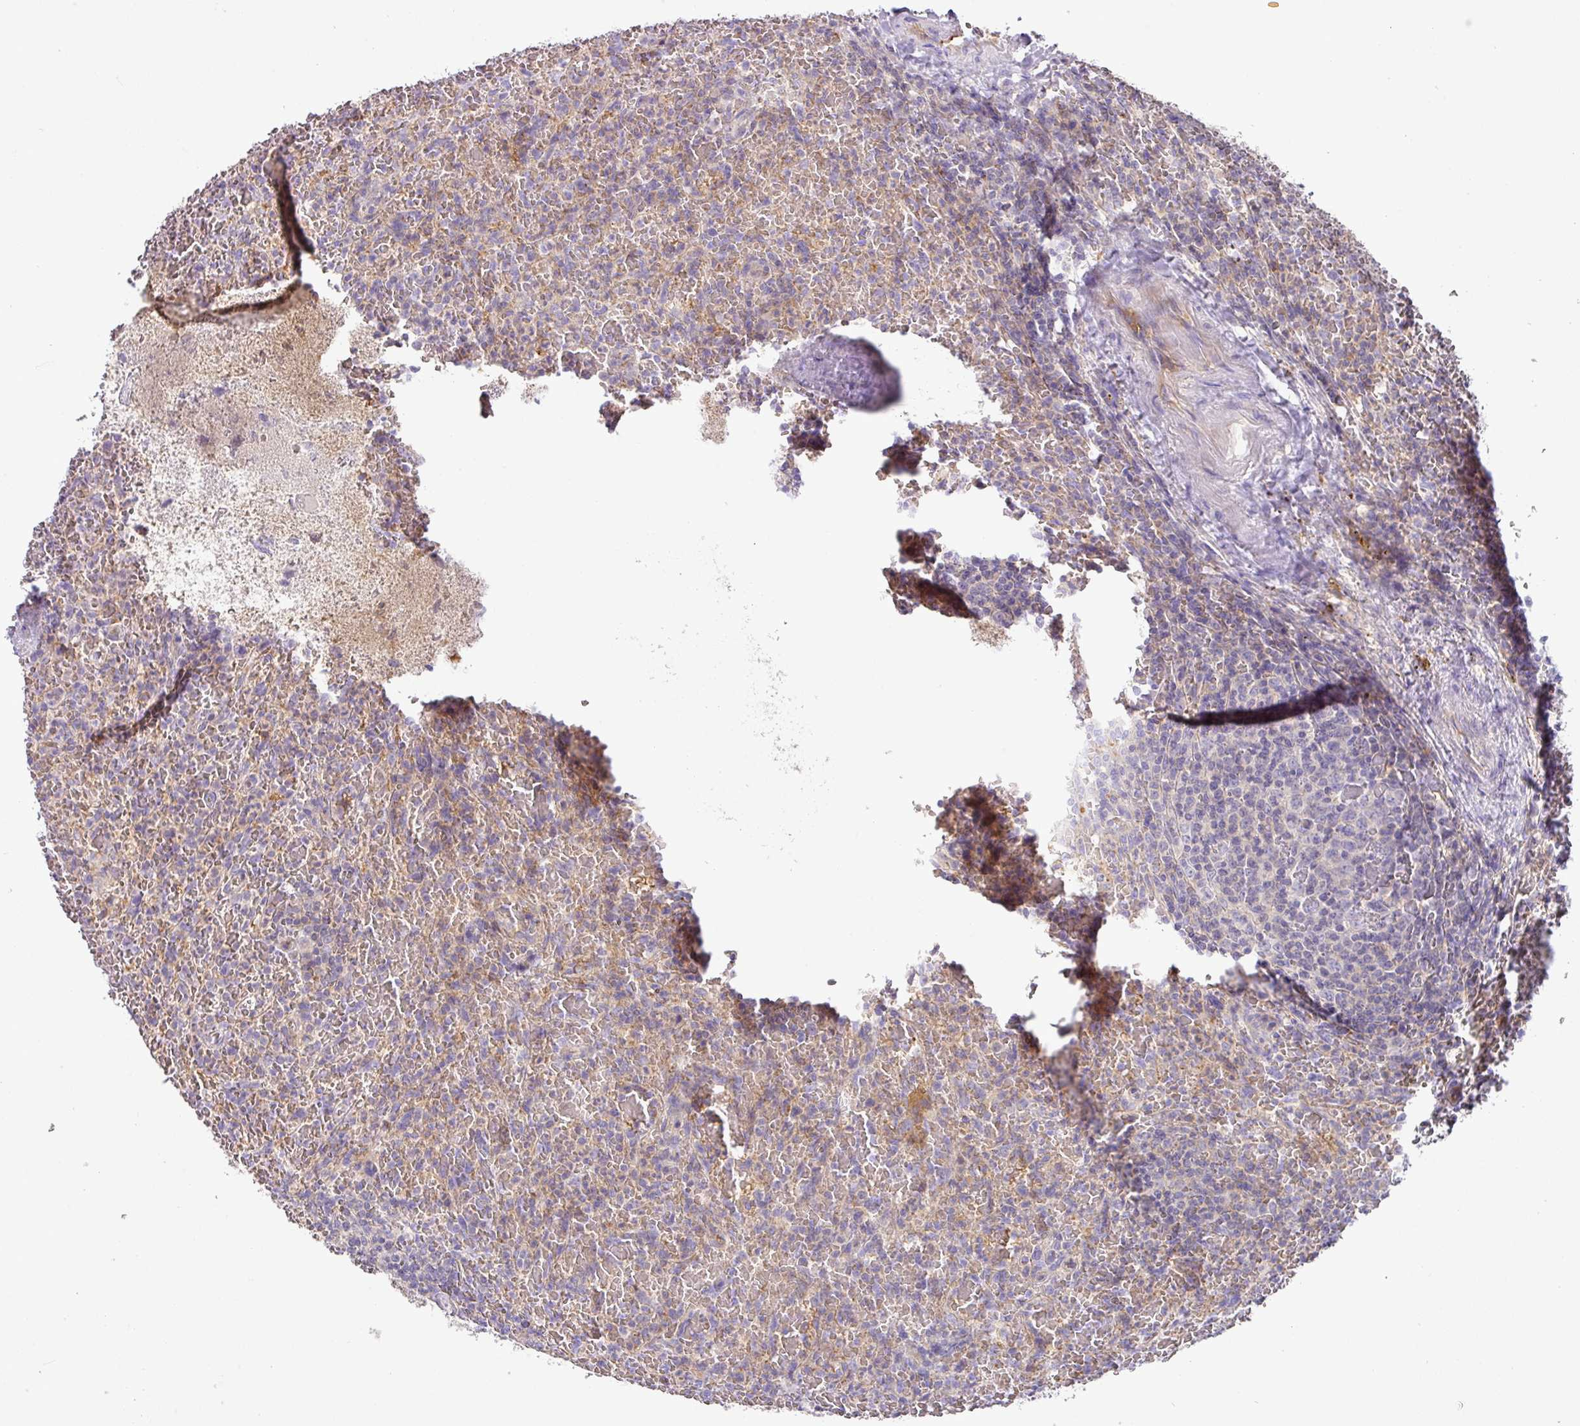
{"staining": {"intensity": "negative", "quantity": "none", "location": "none"}, "tissue": "lymphoma", "cell_type": "Tumor cells", "image_type": "cancer", "snomed": [{"axis": "morphology", "description": "Malignant lymphoma, non-Hodgkin's type, Low grade"}, {"axis": "topography", "description": "Spleen"}], "caption": "The micrograph exhibits no staining of tumor cells in malignant lymphoma, non-Hodgkin's type (low-grade).", "gene": "HOXC13", "patient": {"sex": "female", "age": 64}}